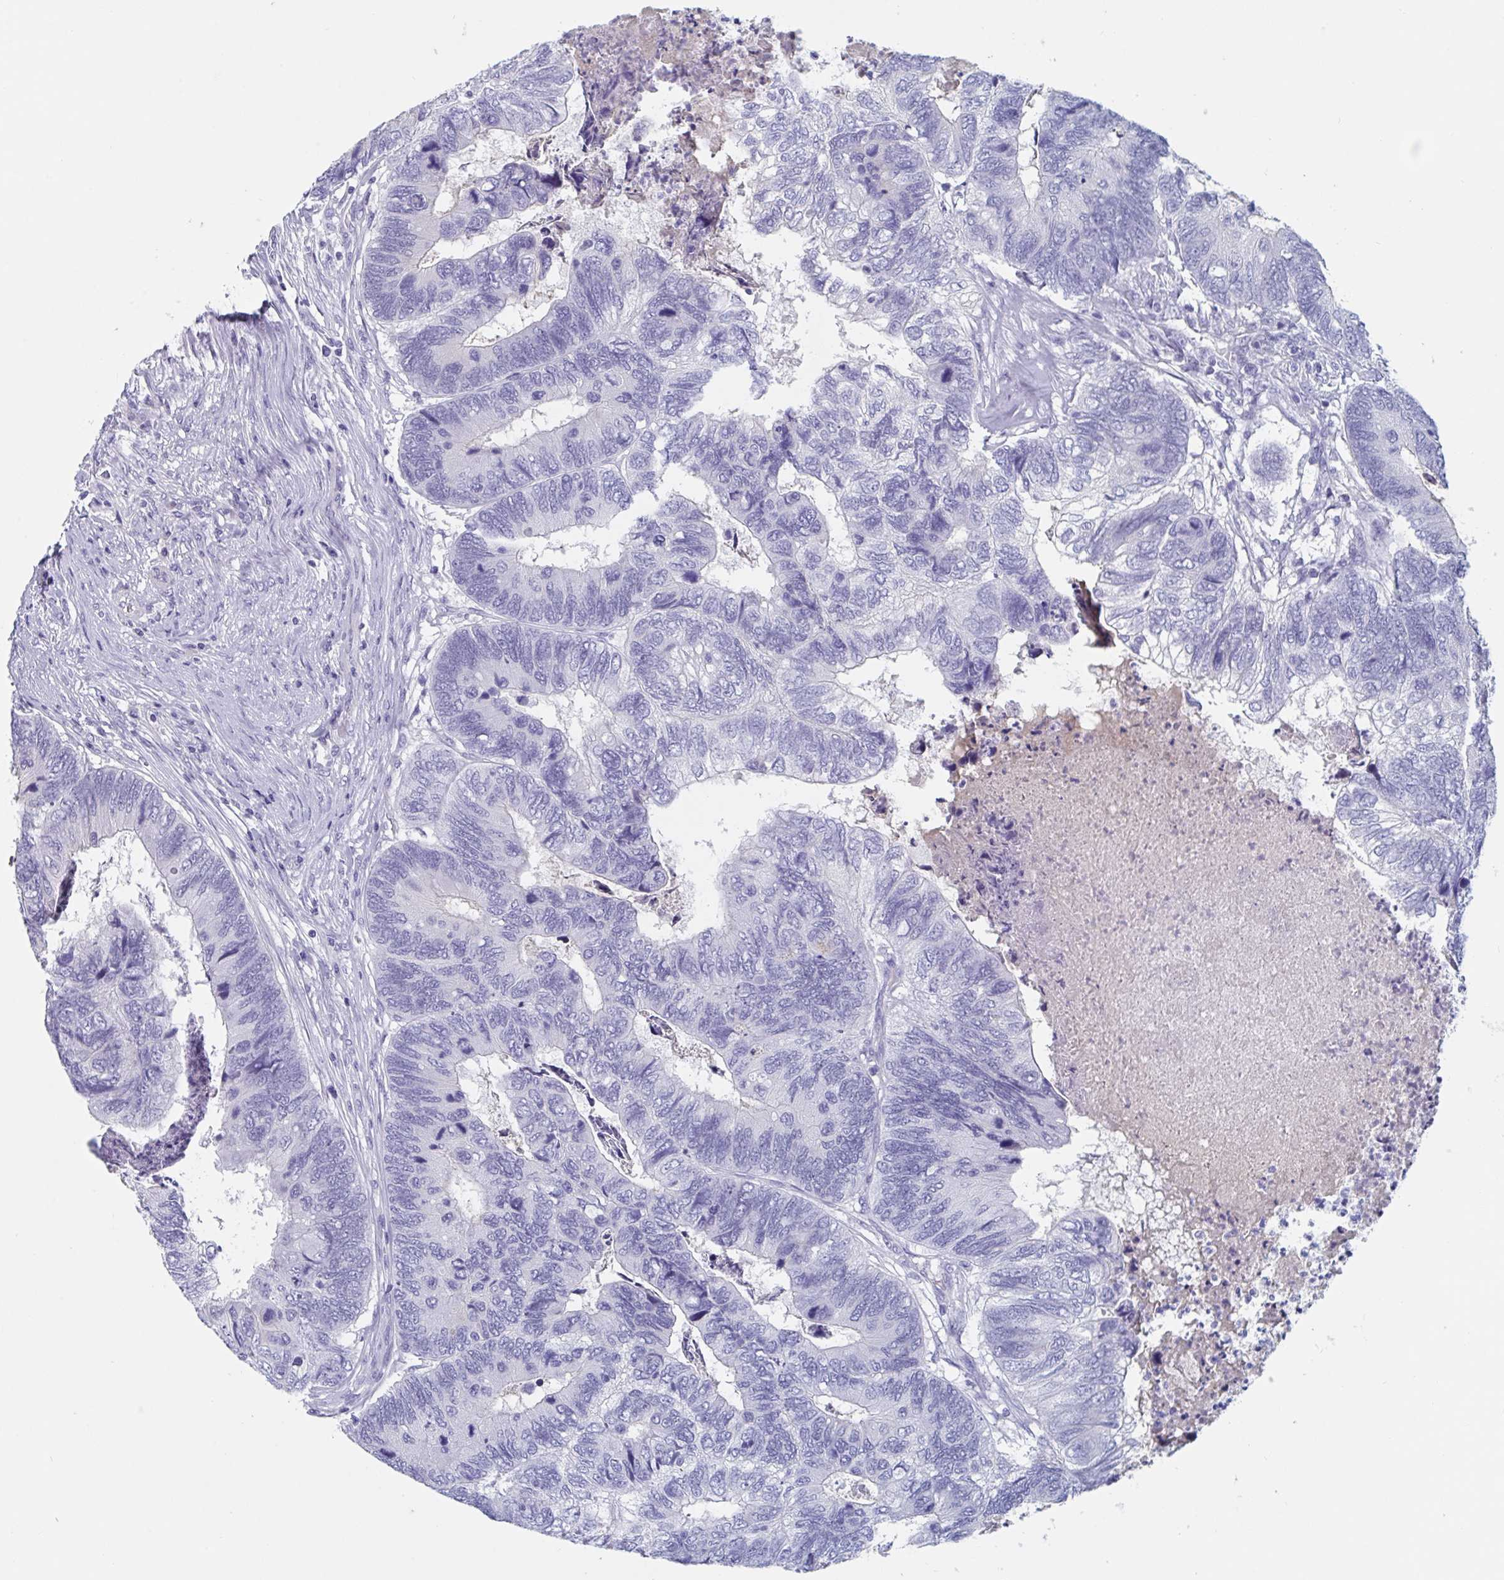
{"staining": {"intensity": "negative", "quantity": "none", "location": "none"}, "tissue": "colorectal cancer", "cell_type": "Tumor cells", "image_type": "cancer", "snomed": [{"axis": "morphology", "description": "Adenocarcinoma, NOS"}, {"axis": "topography", "description": "Colon"}], "caption": "A high-resolution micrograph shows immunohistochemistry staining of colorectal cancer (adenocarcinoma), which reveals no significant staining in tumor cells.", "gene": "DPEP3", "patient": {"sex": "female", "age": 67}}